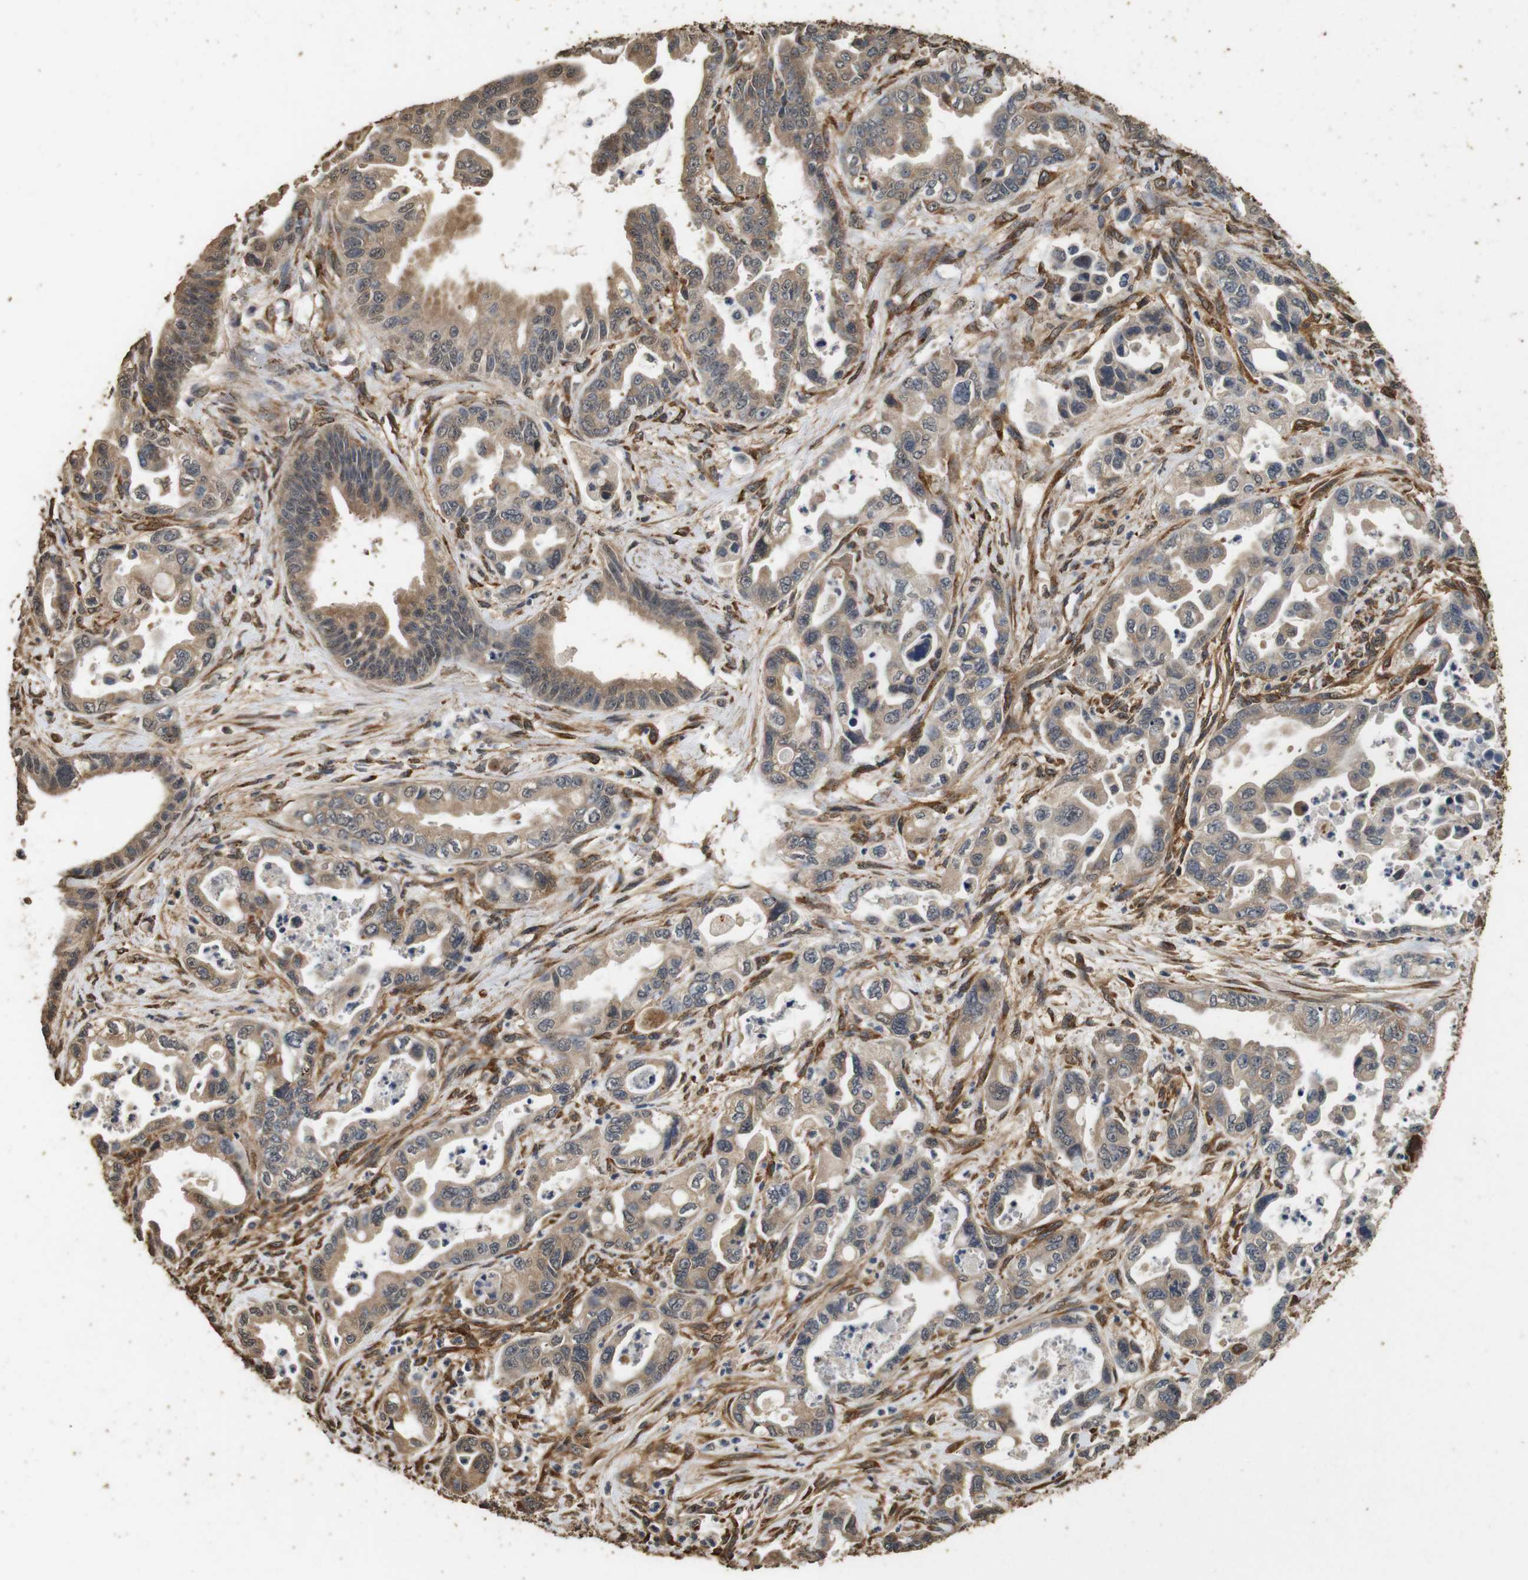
{"staining": {"intensity": "moderate", "quantity": ">75%", "location": "cytoplasmic/membranous"}, "tissue": "pancreatic cancer", "cell_type": "Tumor cells", "image_type": "cancer", "snomed": [{"axis": "morphology", "description": "Adenocarcinoma, NOS"}, {"axis": "topography", "description": "Pancreas"}], "caption": "Brown immunohistochemical staining in pancreatic cancer shows moderate cytoplasmic/membranous staining in about >75% of tumor cells. Immunohistochemistry (ihc) stains the protein in brown and the nuclei are stained blue.", "gene": "CNPY4", "patient": {"sex": "male", "age": 70}}